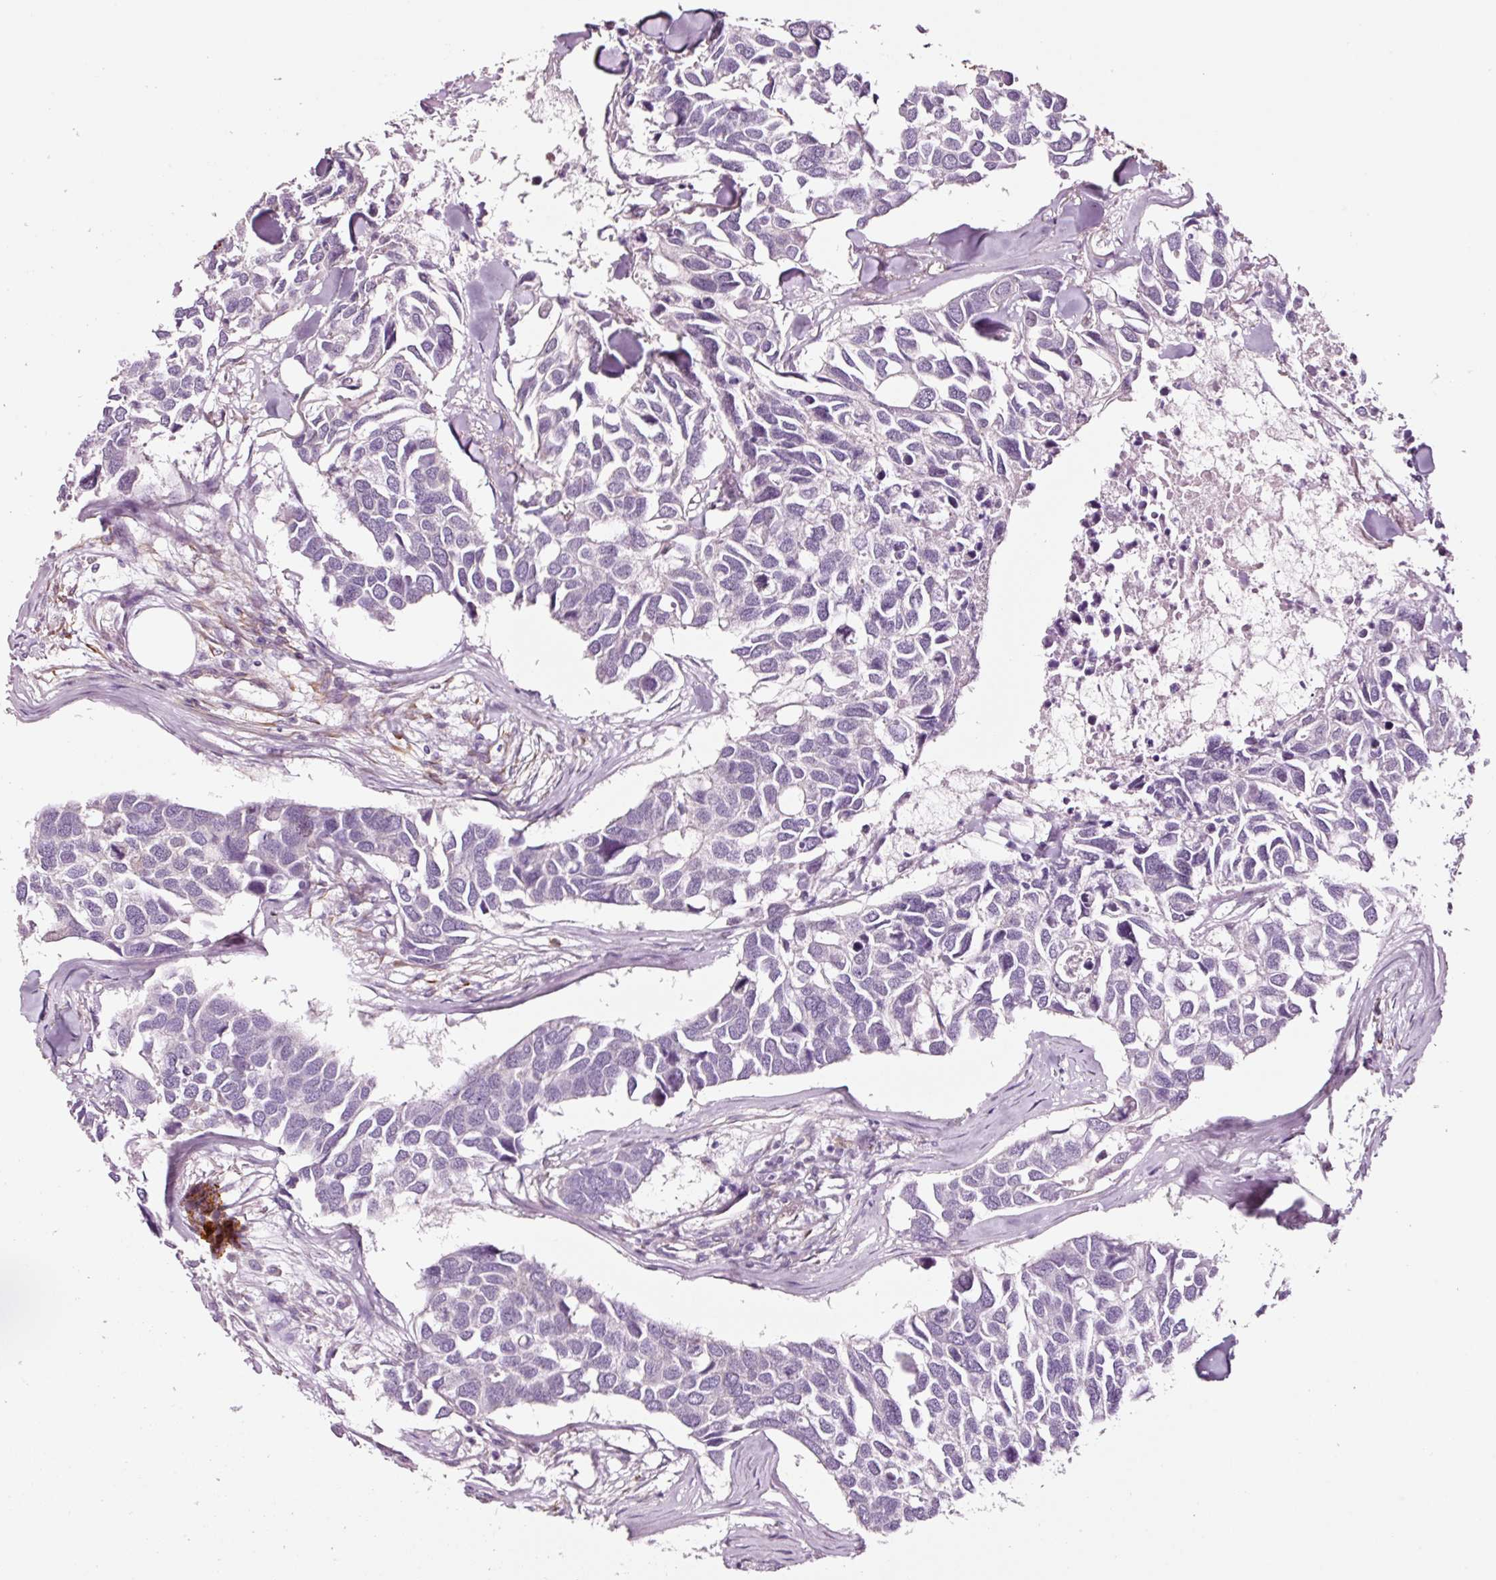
{"staining": {"intensity": "negative", "quantity": "none", "location": "none"}, "tissue": "breast cancer", "cell_type": "Tumor cells", "image_type": "cancer", "snomed": [{"axis": "morphology", "description": "Duct carcinoma"}, {"axis": "topography", "description": "Breast"}], "caption": "Photomicrograph shows no protein positivity in tumor cells of invasive ductal carcinoma (breast) tissue.", "gene": "ADD3", "patient": {"sex": "female", "age": 83}}